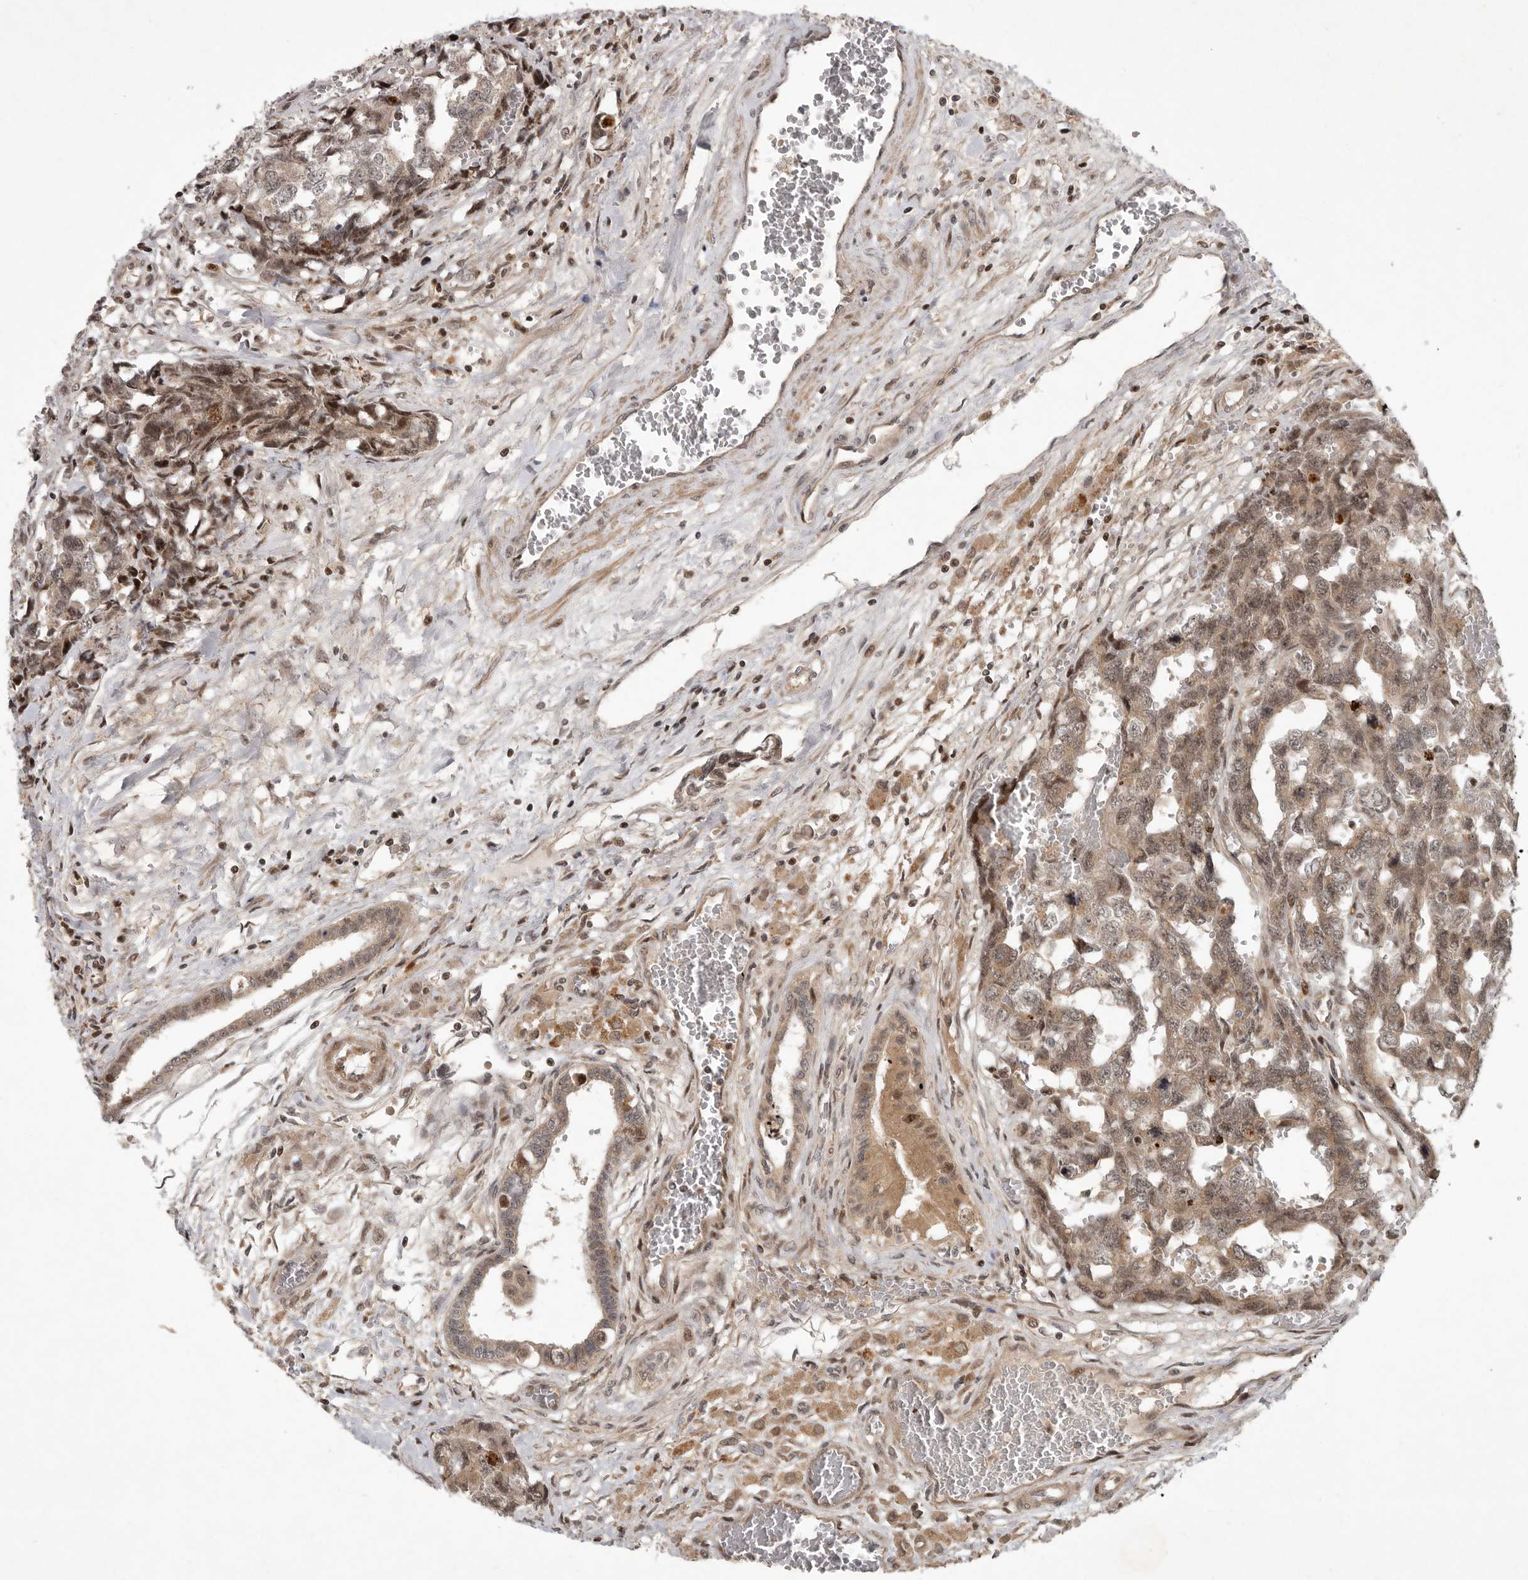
{"staining": {"intensity": "weak", "quantity": ">75%", "location": "cytoplasmic/membranous"}, "tissue": "testis cancer", "cell_type": "Tumor cells", "image_type": "cancer", "snomed": [{"axis": "morphology", "description": "Carcinoma, Embryonal, NOS"}, {"axis": "topography", "description": "Testis"}], "caption": "IHC staining of testis embryonal carcinoma, which shows low levels of weak cytoplasmic/membranous expression in approximately >75% of tumor cells indicating weak cytoplasmic/membranous protein positivity. The staining was performed using DAB (3,3'-diaminobenzidine) (brown) for protein detection and nuclei were counterstained in hematoxylin (blue).", "gene": "RABIF", "patient": {"sex": "male", "age": 31}}